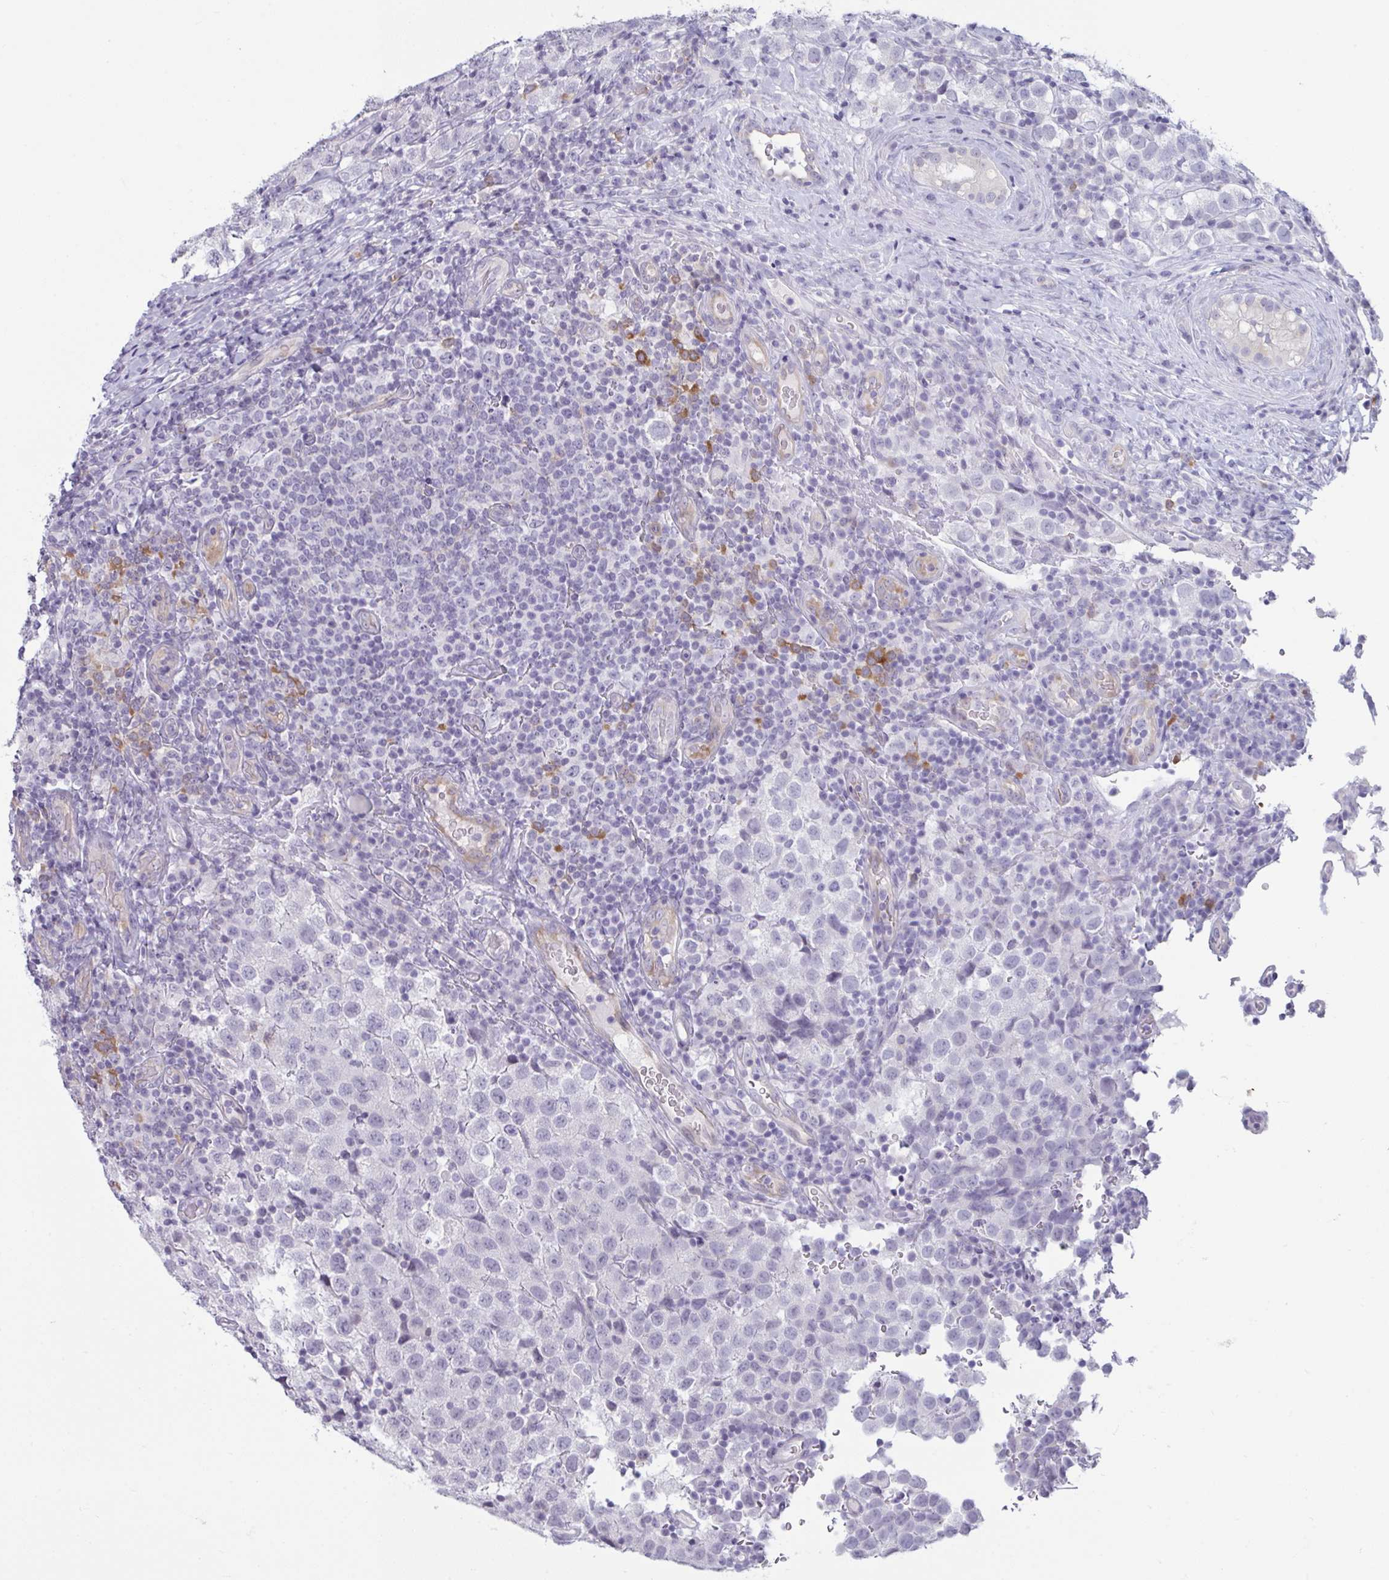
{"staining": {"intensity": "negative", "quantity": "none", "location": "none"}, "tissue": "testis cancer", "cell_type": "Tumor cells", "image_type": "cancer", "snomed": [{"axis": "morphology", "description": "Seminoma, NOS"}, {"axis": "topography", "description": "Testis"}], "caption": "High magnification brightfield microscopy of seminoma (testis) stained with DAB (brown) and counterstained with hematoxylin (blue): tumor cells show no significant positivity.", "gene": "TBC1D4", "patient": {"sex": "male", "age": 34}}